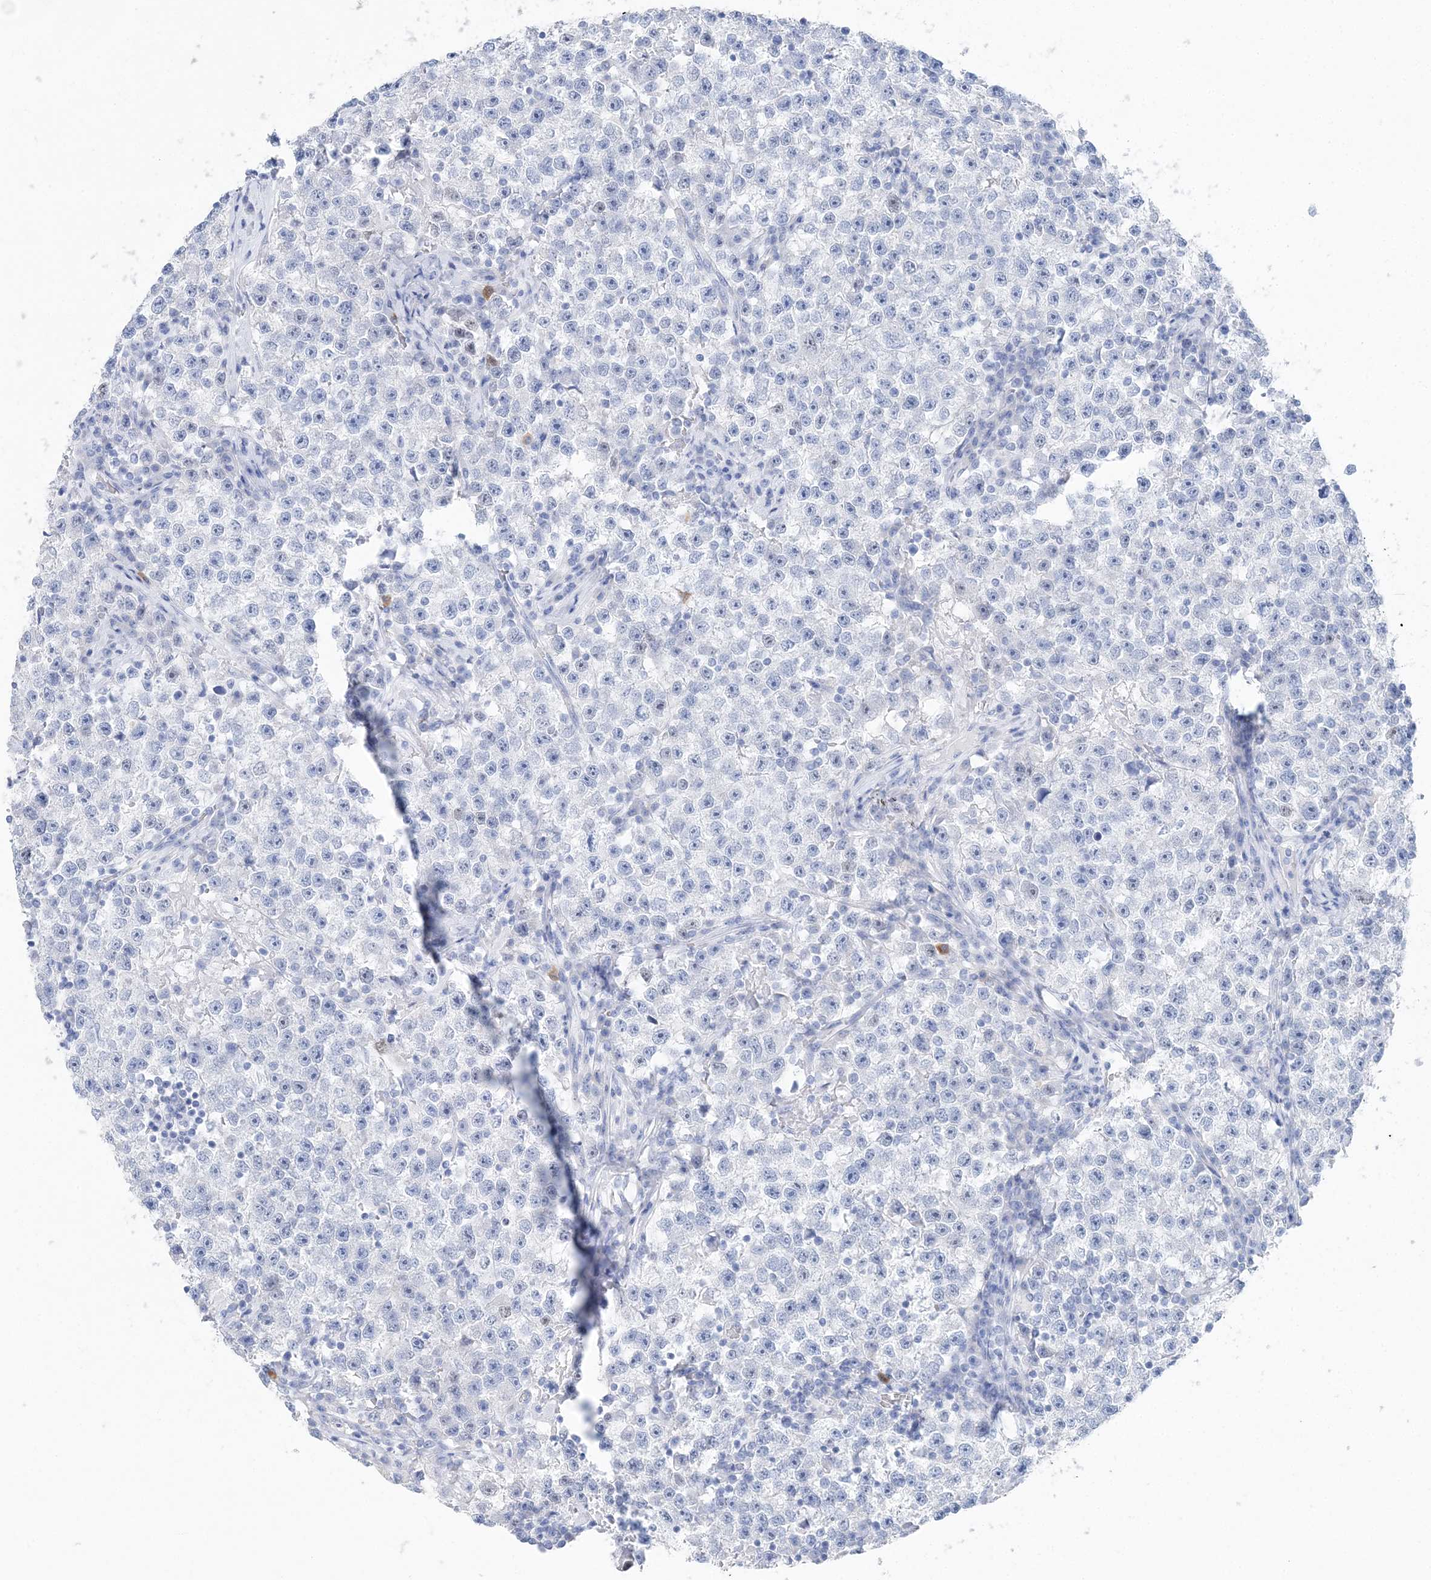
{"staining": {"intensity": "negative", "quantity": "none", "location": "none"}, "tissue": "testis cancer", "cell_type": "Tumor cells", "image_type": "cancer", "snomed": [{"axis": "morphology", "description": "Seminoma, NOS"}, {"axis": "topography", "description": "Testis"}], "caption": "Testis seminoma was stained to show a protein in brown. There is no significant positivity in tumor cells.", "gene": "TSPYL6", "patient": {"sex": "male", "age": 22}}